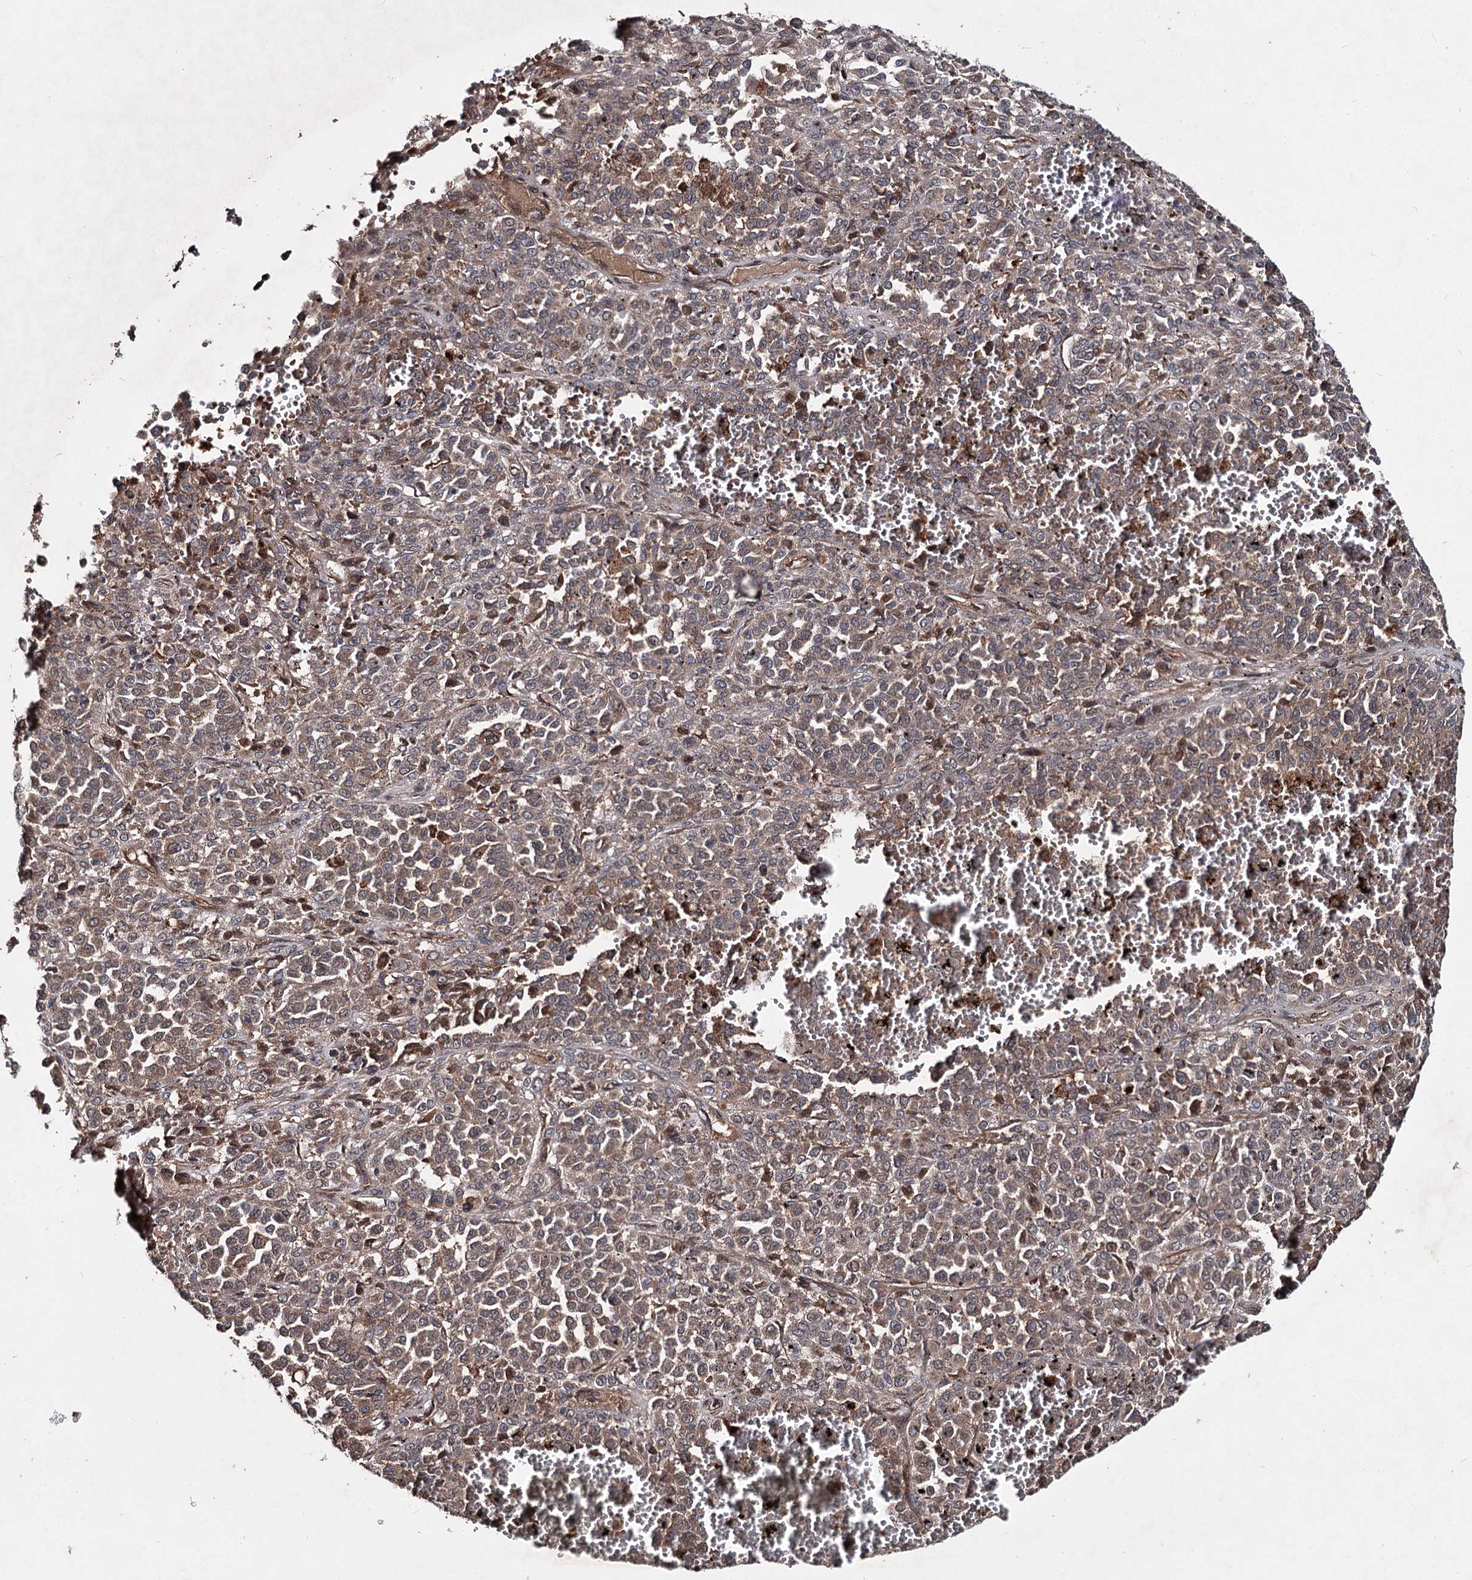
{"staining": {"intensity": "moderate", "quantity": "<25%", "location": "cytoplasmic/membranous"}, "tissue": "melanoma", "cell_type": "Tumor cells", "image_type": "cancer", "snomed": [{"axis": "morphology", "description": "Malignant melanoma, Metastatic site"}, {"axis": "topography", "description": "Pancreas"}], "caption": "Tumor cells reveal moderate cytoplasmic/membranous positivity in approximately <25% of cells in melanoma.", "gene": "MSANTD2", "patient": {"sex": "female", "age": 30}}